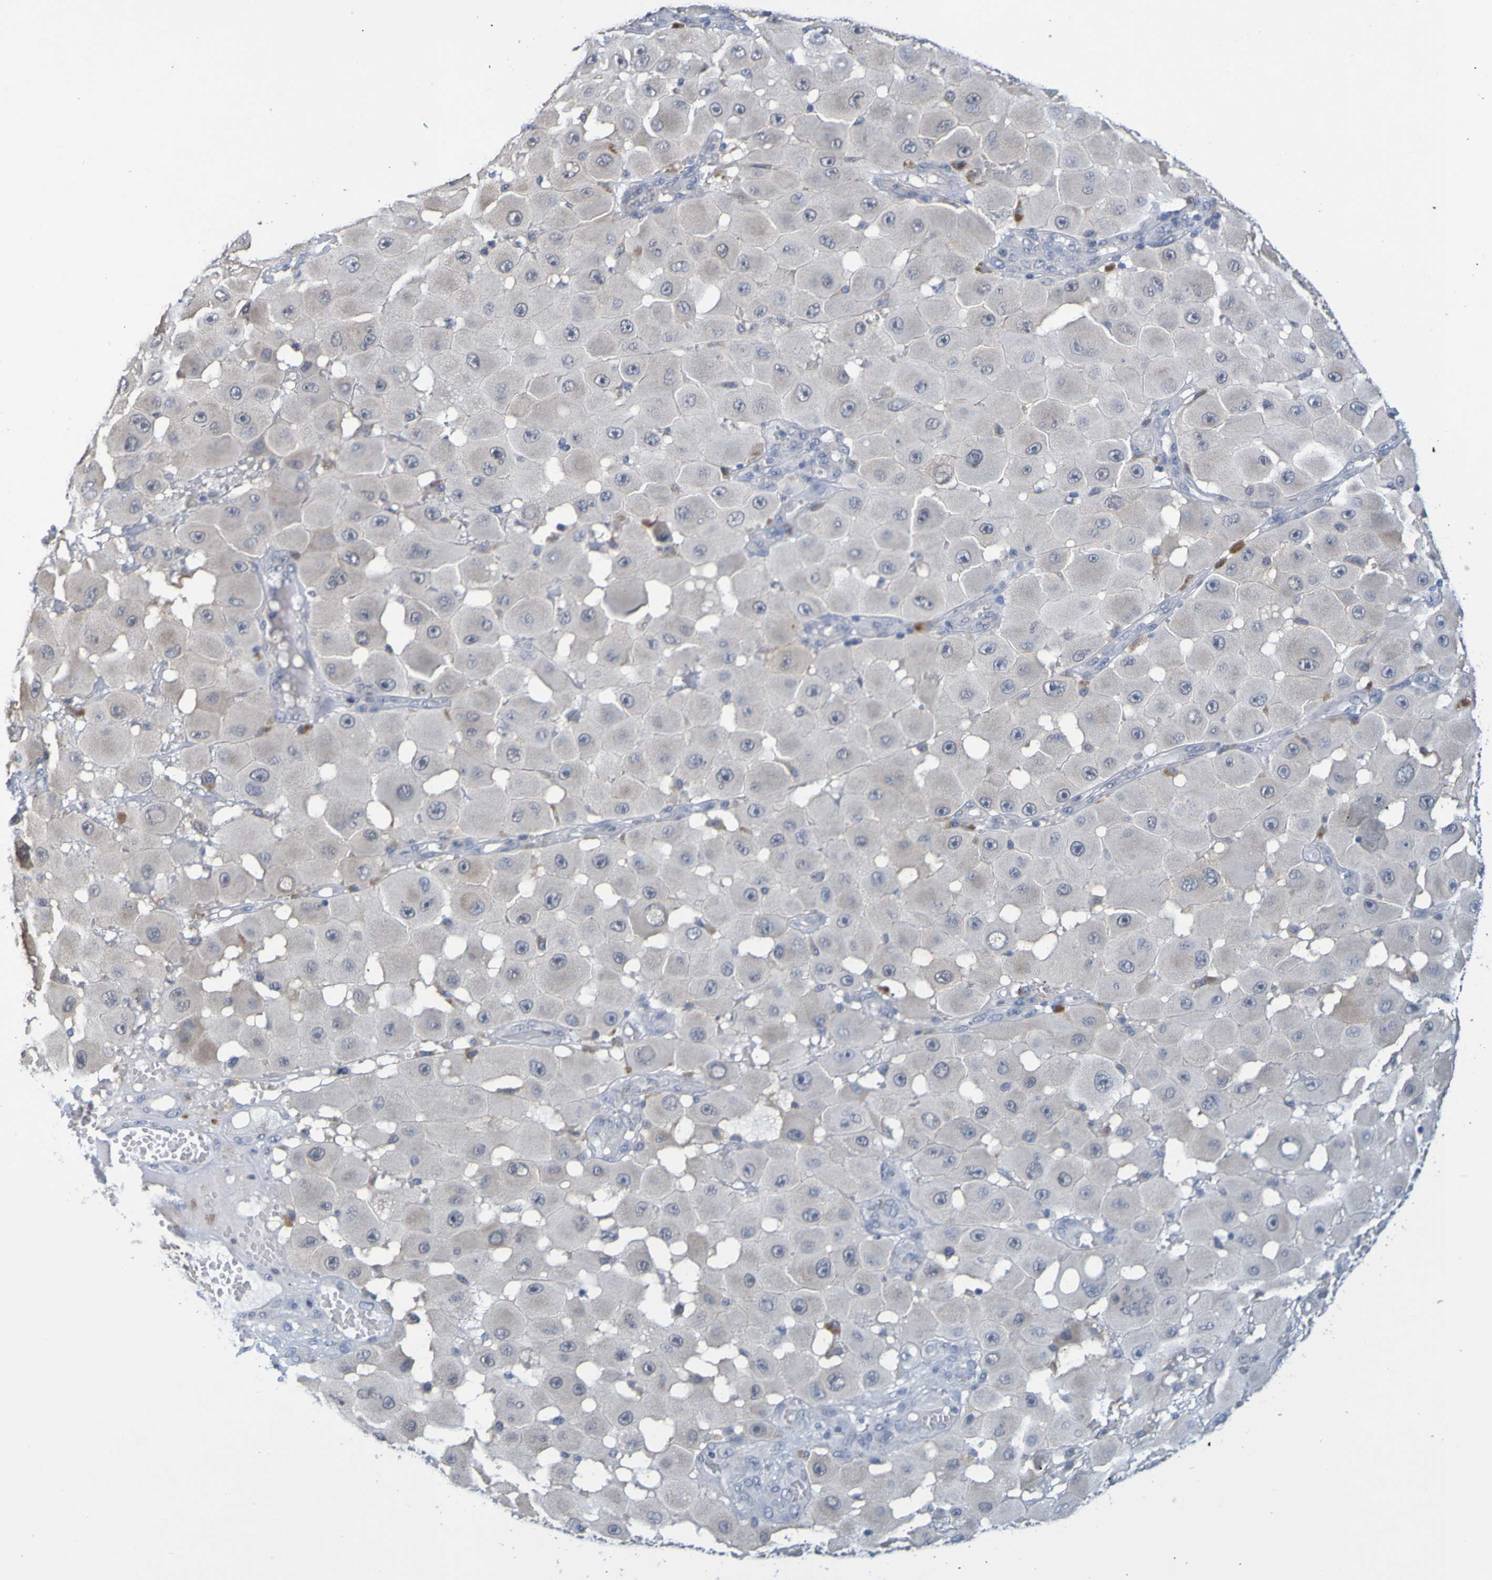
{"staining": {"intensity": "negative", "quantity": "none", "location": "none"}, "tissue": "melanoma", "cell_type": "Tumor cells", "image_type": "cancer", "snomed": [{"axis": "morphology", "description": "Malignant melanoma, NOS"}, {"axis": "topography", "description": "Skin"}], "caption": "This histopathology image is of melanoma stained with immunohistochemistry to label a protein in brown with the nuclei are counter-stained blue. There is no positivity in tumor cells.", "gene": "ENDOU", "patient": {"sex": "female", "age": 81}}